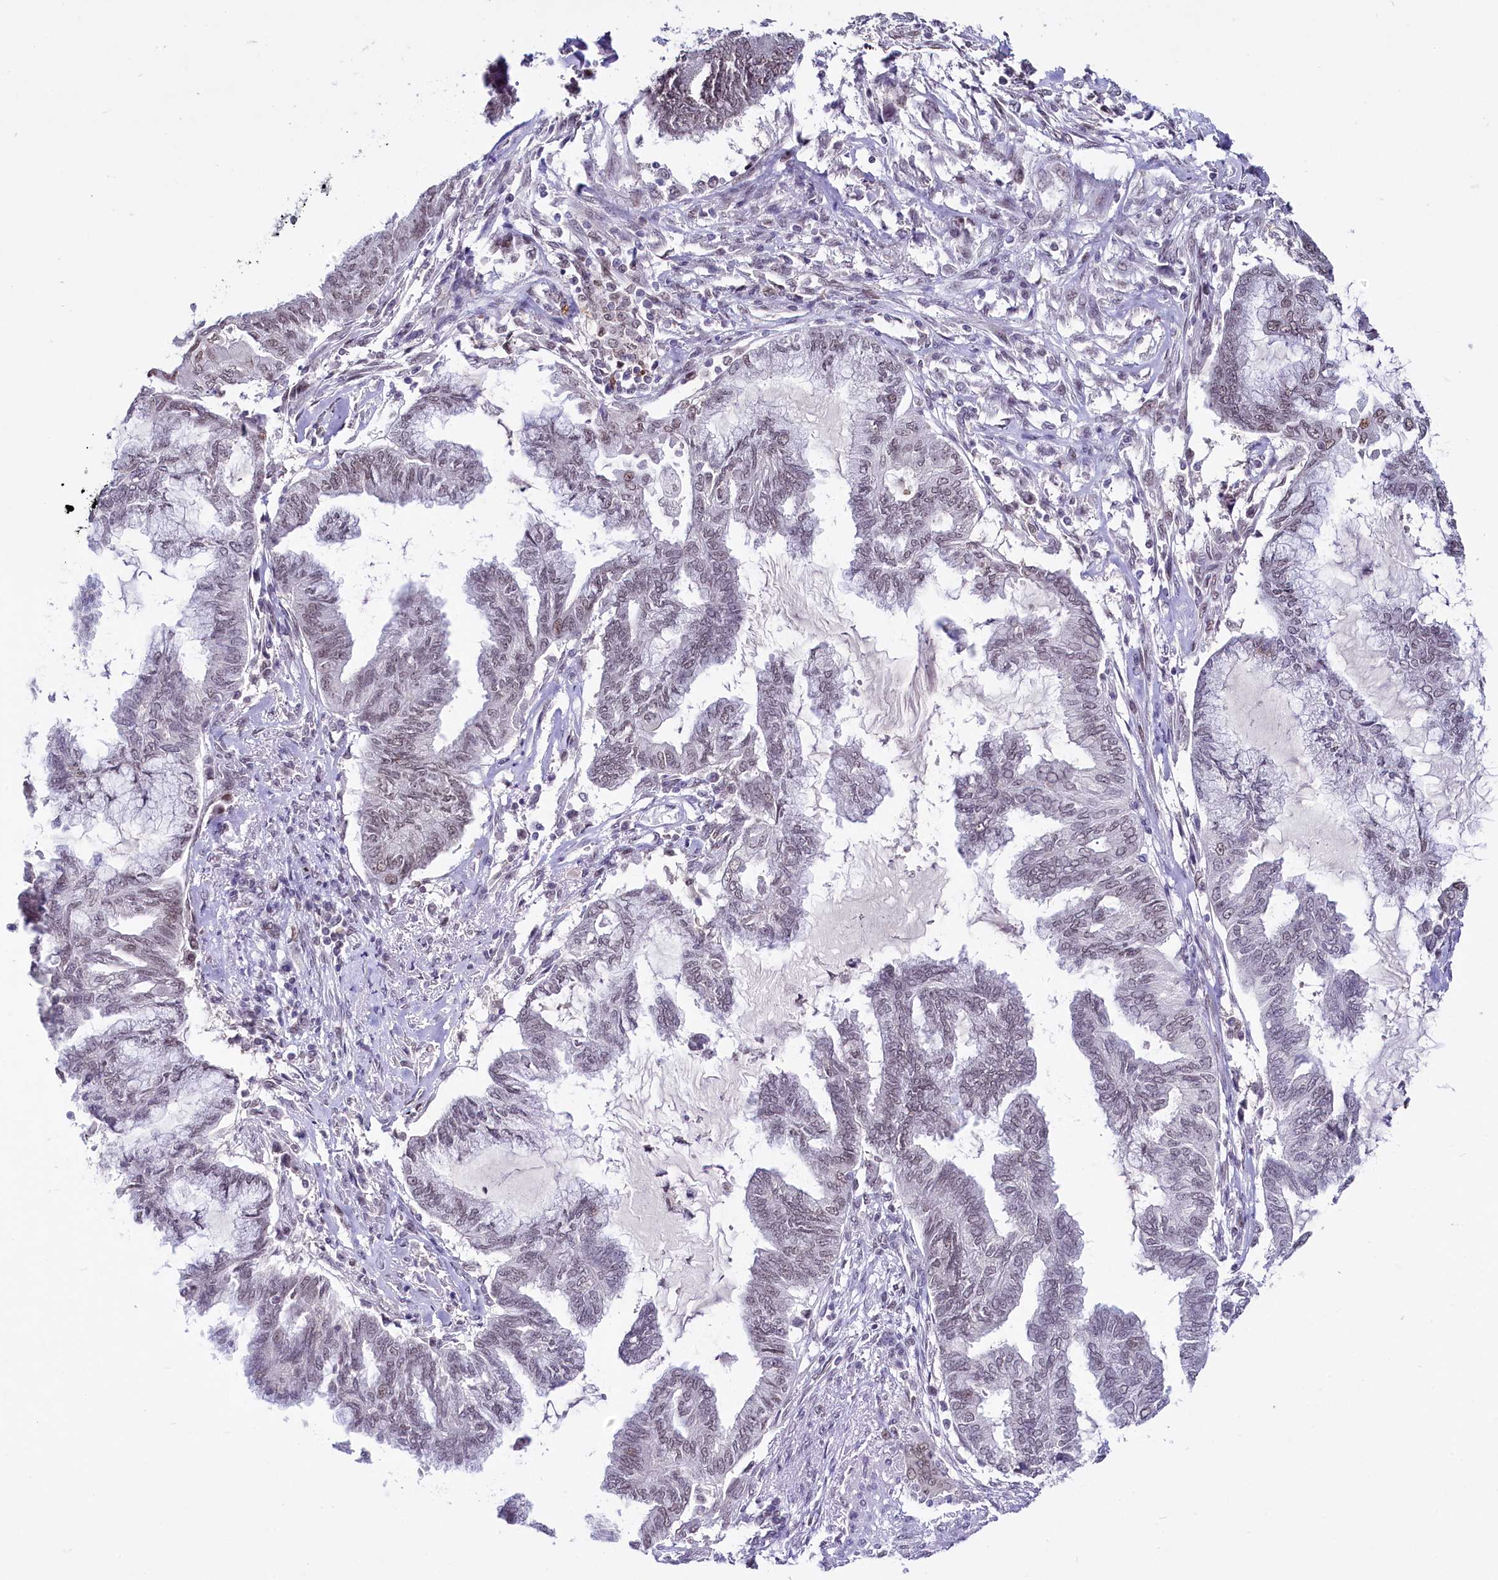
{"staining": {"intensity": "weak", "quantity": "<25%", "location": "nuclear"}, "tissue": "endometrial cancer", "cell_type": "Tumor cells", "image_type": "cancer", "snomed": [{"axis": "morphology", "description": "Adenocarcinoma, NOS"}, {"axis": "topography", "description": "Endometrium"}], "caption": "Immunohistochemistry (IHC) of human adenocarcinoma (endometrial) displays no positivity in tumor cells.", "gene": "SCAF11", "patient": {"sex": "female", "age": 86}}